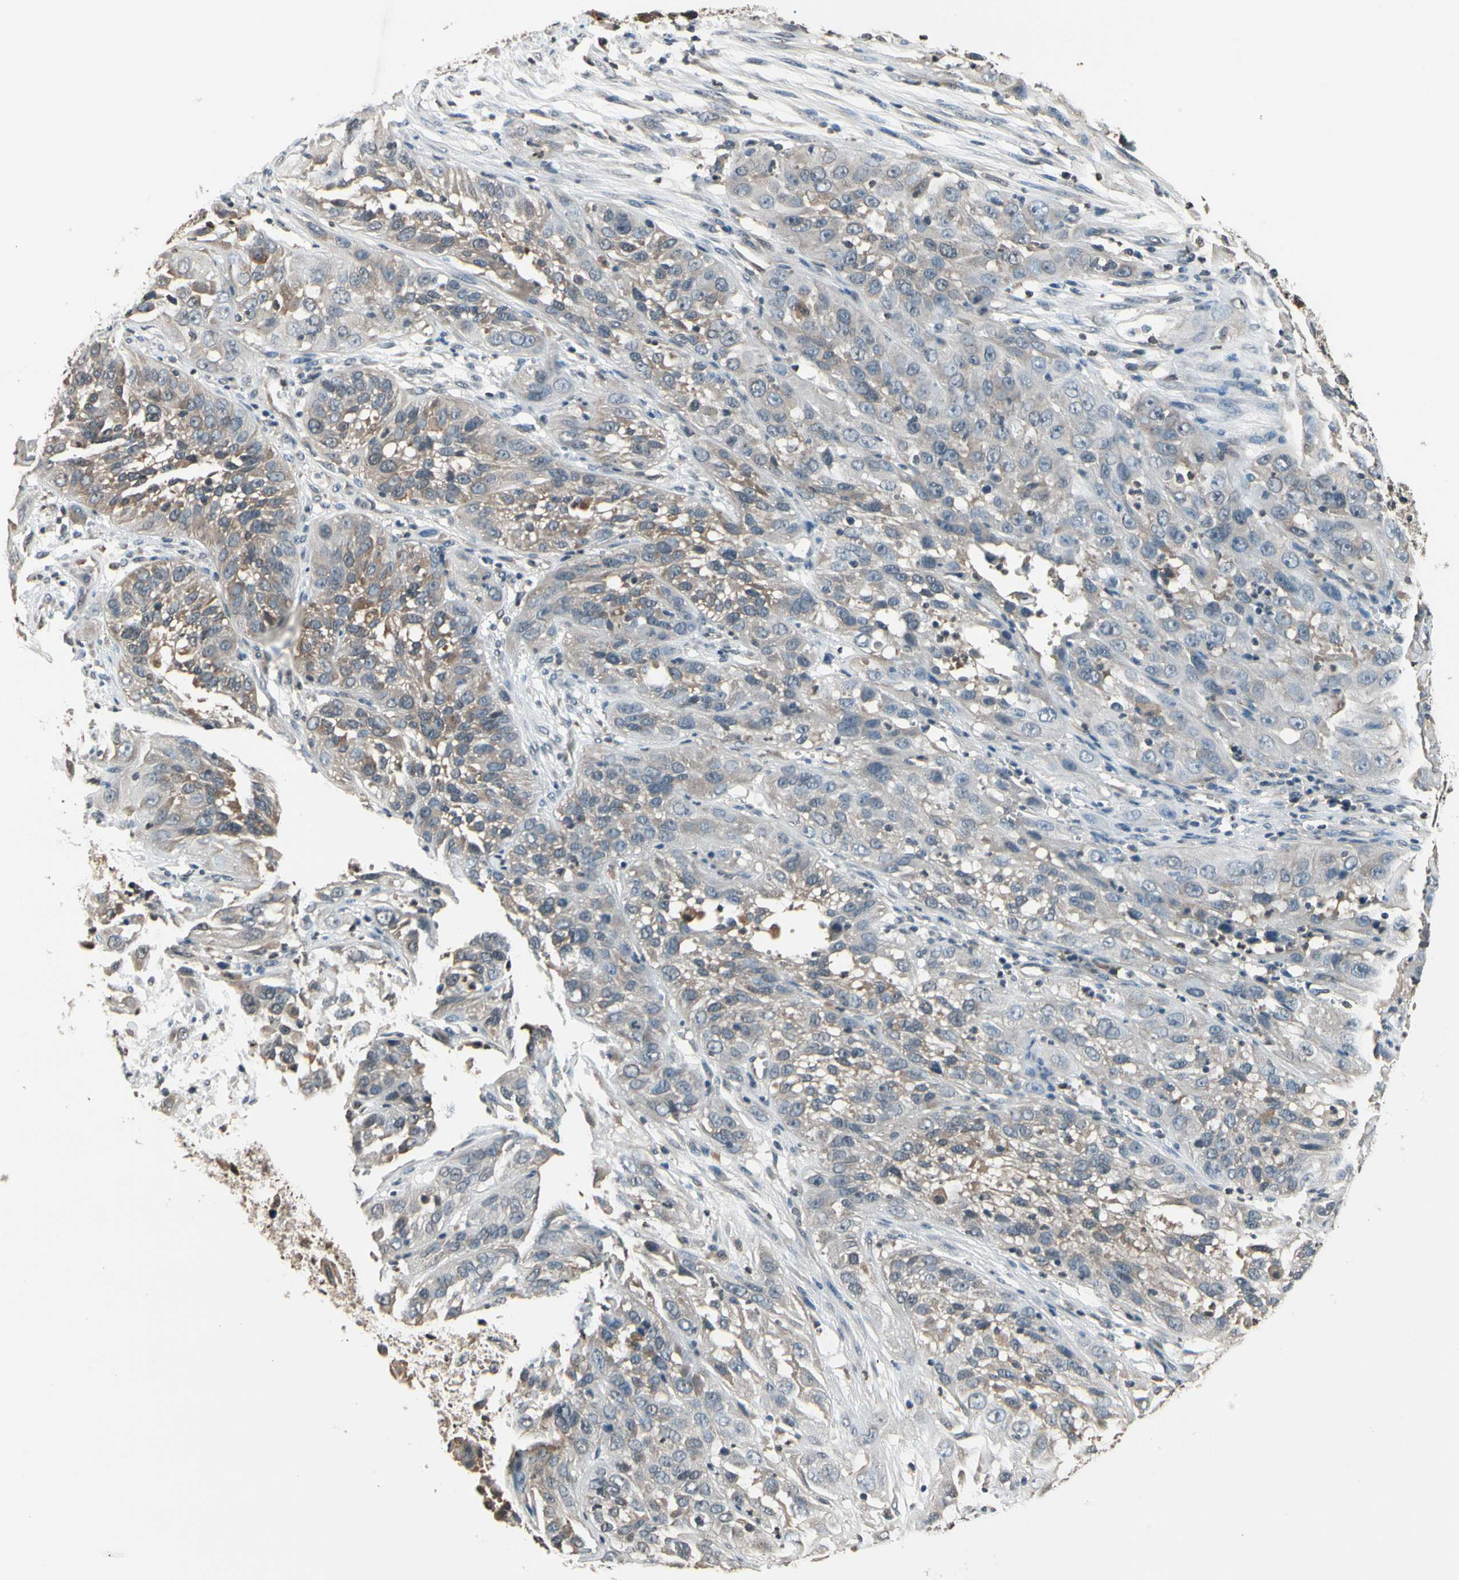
{"staining": {"intensity": "weak", "quantity": "25%-75%", "location": "cytoplasmic/membranous"}, "tissue": "cervical cancer", "cell_type": "Tumor cells", "image_type": "cancer", "snomed": [{"axis": "morphology", "description": "Squamous cell carcinoma, NOS"}, {"axis": "topography", "description": "Cervix"}], "caption": "DAB (3,3'-diaminobenzidine) immunohistochemical staining of cervical squamous cell carcinoma shows weak cytoplasmic/membranous protein expression in about 25%-75% of tumor cells.", "gene": "GCLC", "patient": {"sex": "female", "age": 32}}